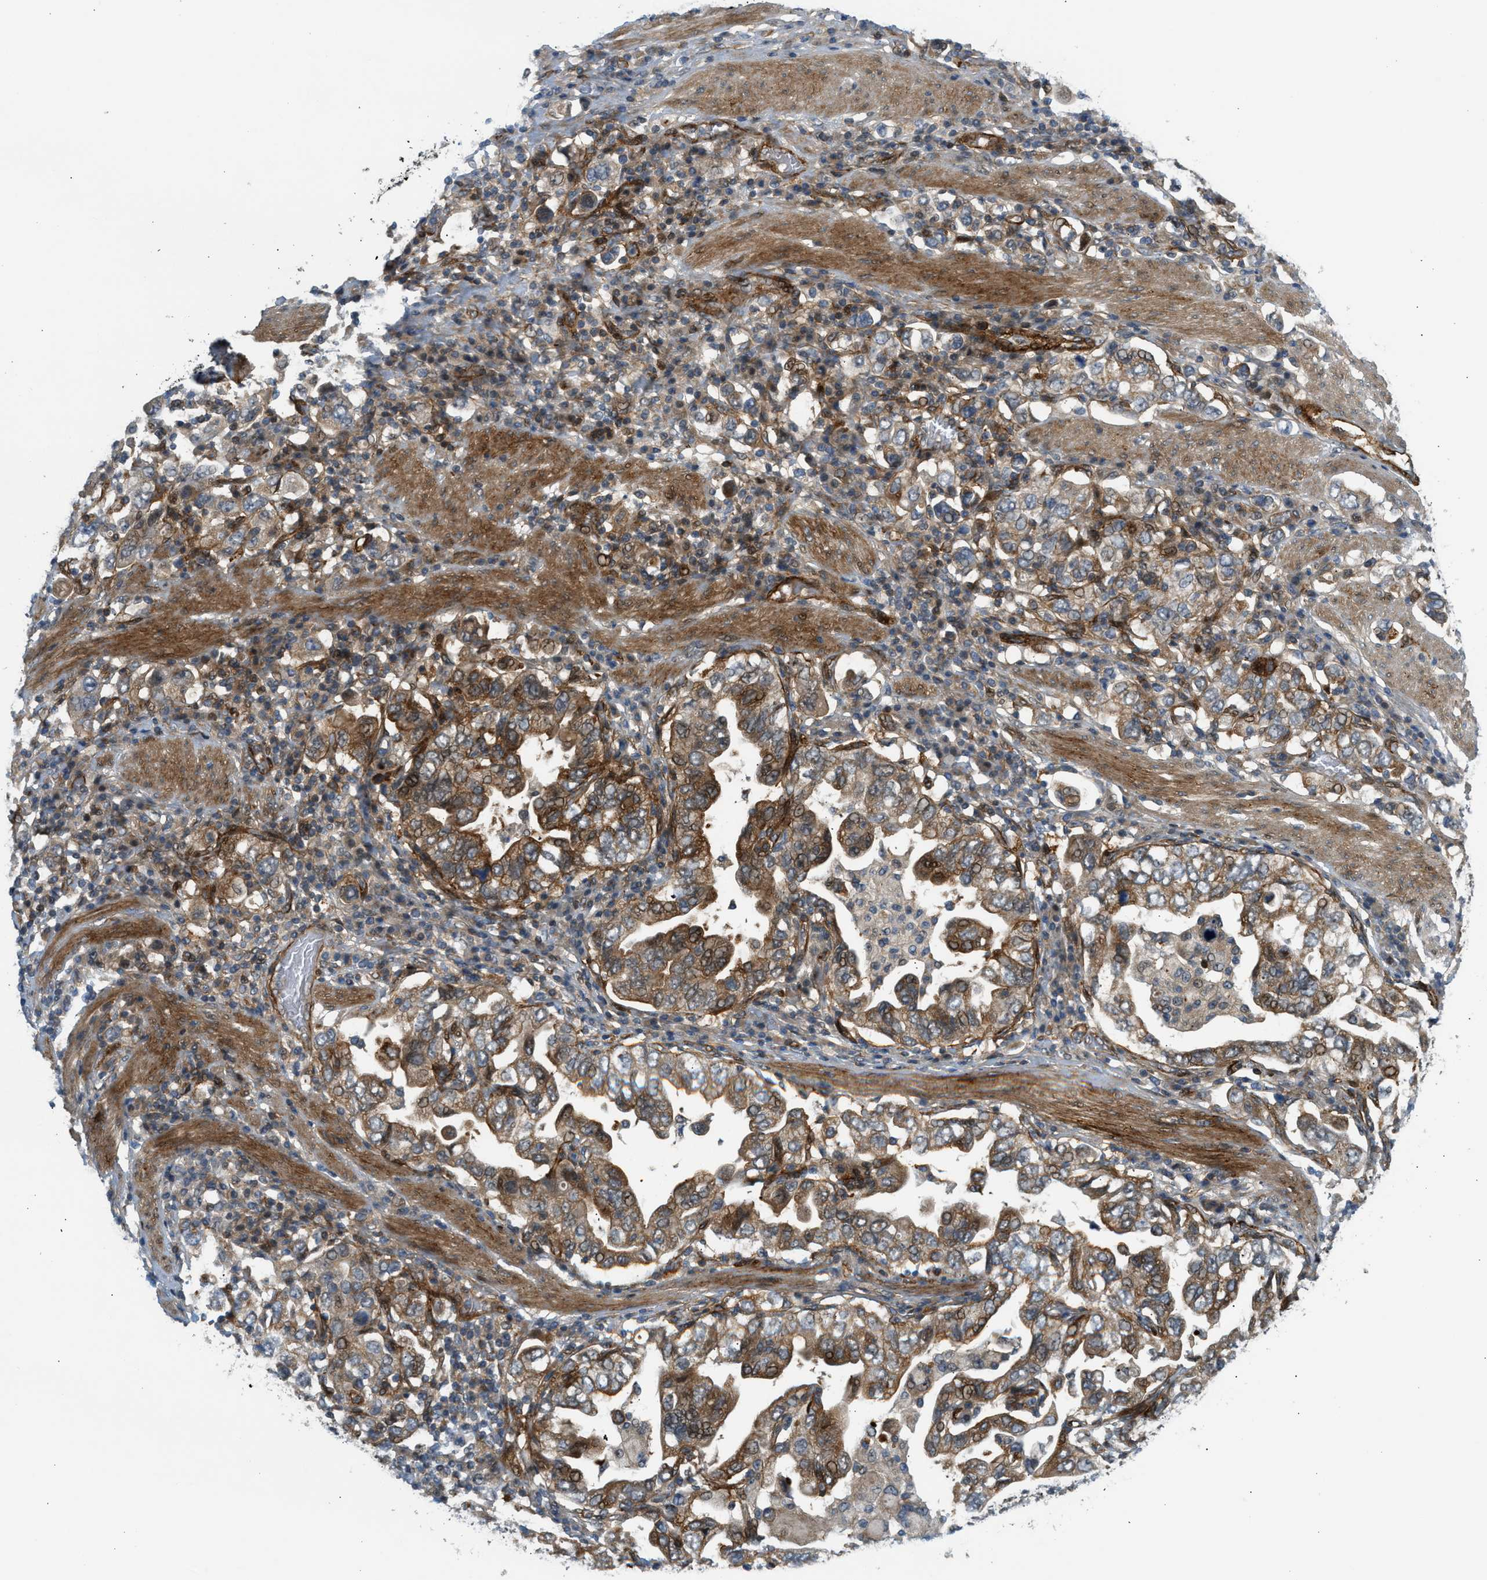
{"staining": {"intensity": "moderate", "quantity": ">75%", "location": "cytoplasmic/membranous"}, "tissue": "stomach cancer", "cell_type": "Tumor cells", "image_type": "cancer", "snomed": [{"axis": "morphology", "description": "Adenocarcinoma, NOS"}, {"axis": "topography", "description": "Stomach, upper"}], "caption": "A photomicrograph showing moderate cytoplasmic/membranous staining in about >75% of tumor cells in adenocarcinoma (stomach), as visualized by brown immunohistochemical staining.", "gene": "EDNRA", "patient": {"sex": "male", "age": 62}}